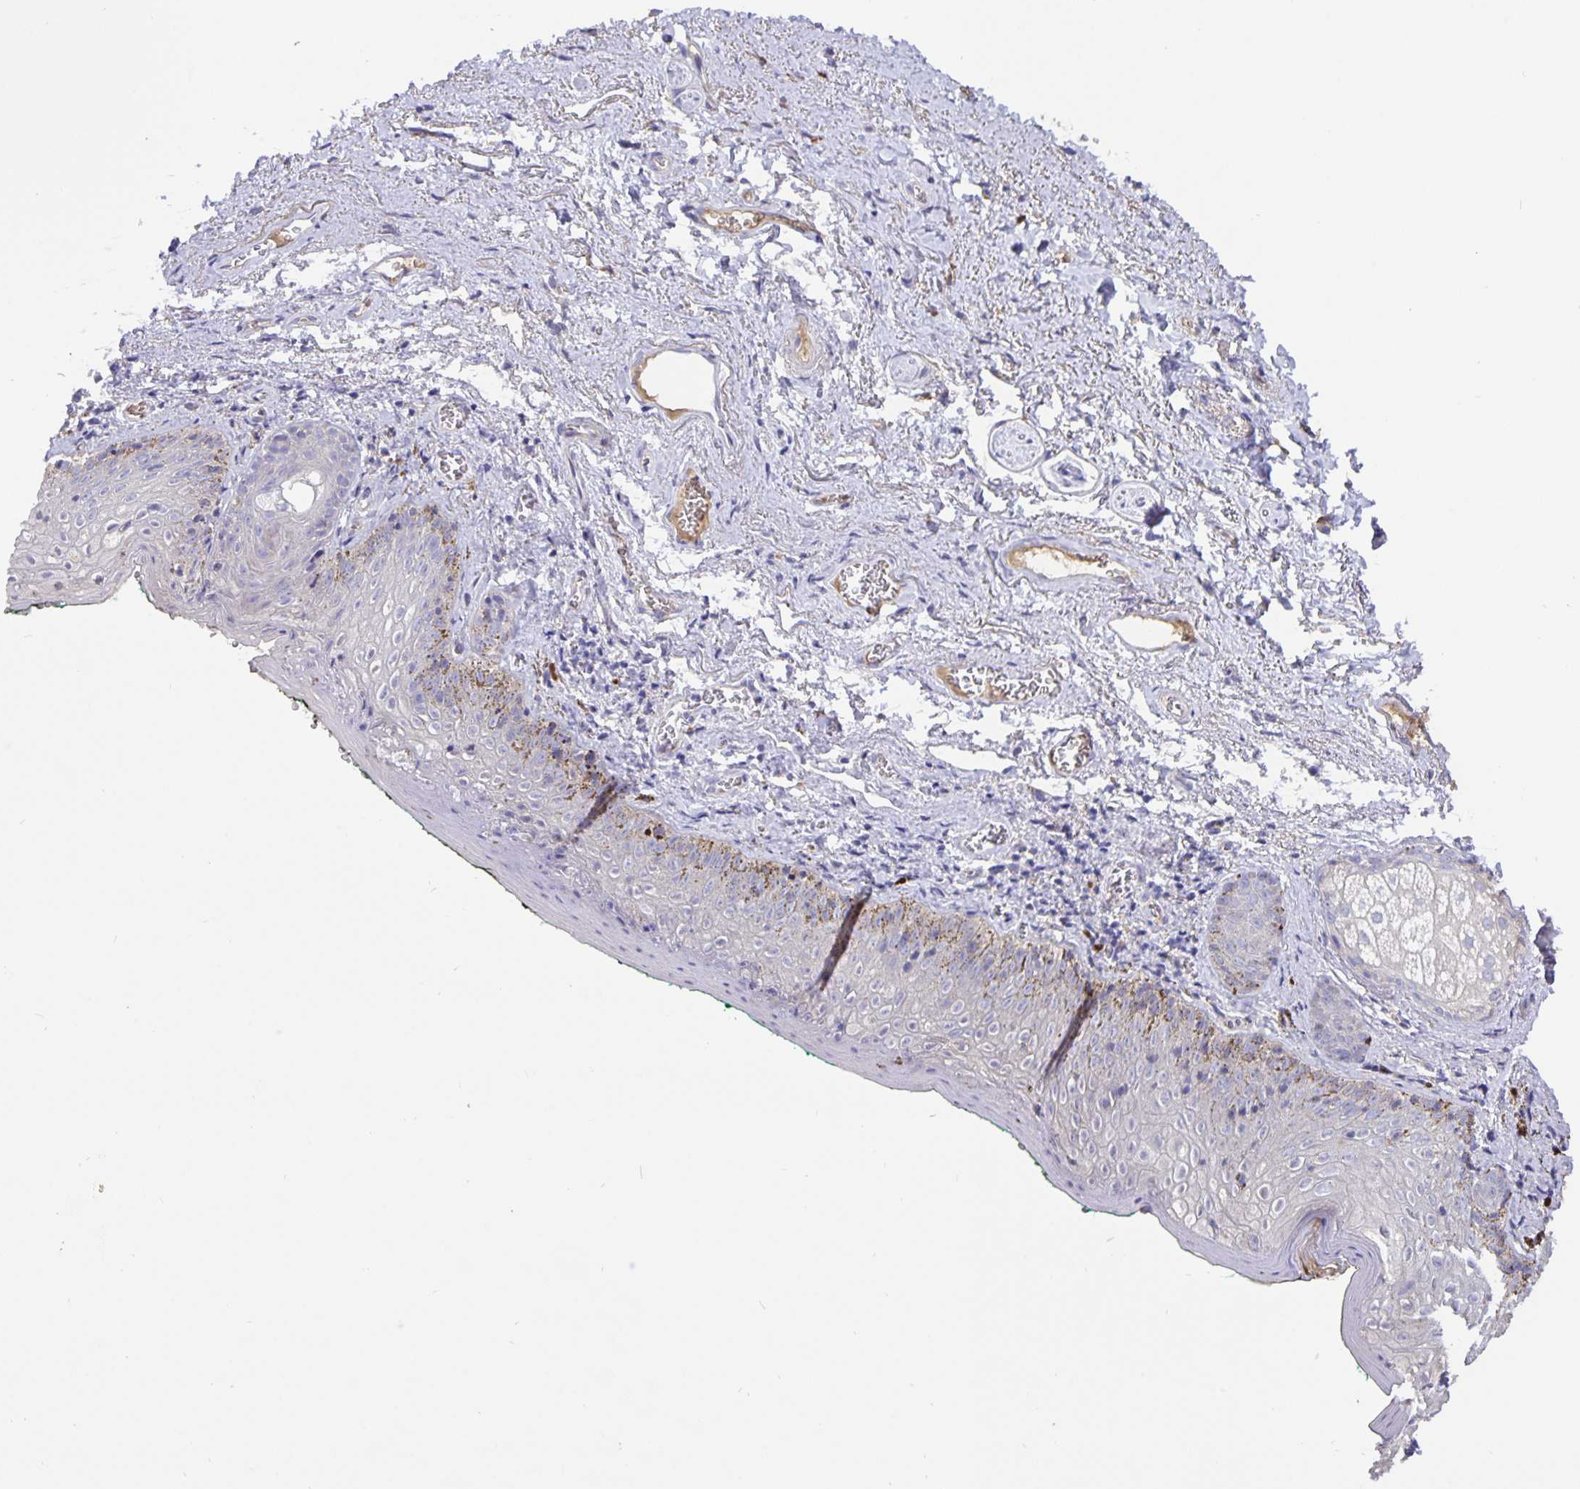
{"staining": {"intensity": "negative", "quantity": "none", "location": "none"}, "tissue": "vagina", "cell_type": "Squamous epithelial cells", "image_type": "normal", "snomed": [{"axis": "morphology", "description": "Normal tissue, NOS"}, {"axis": "topography", "description": "Vulva"}, {"axis": "topography", "description": "Vagina"}, {"axis": "topography", "description": "Peripheral nerve tissue"}], "caption": "This is an IHC photomicrograph of unremarkable vagina. There is no expression in squamous epithelial cells.", "gene": "EML6", "patient": {"sex": "female", "age": 66}}